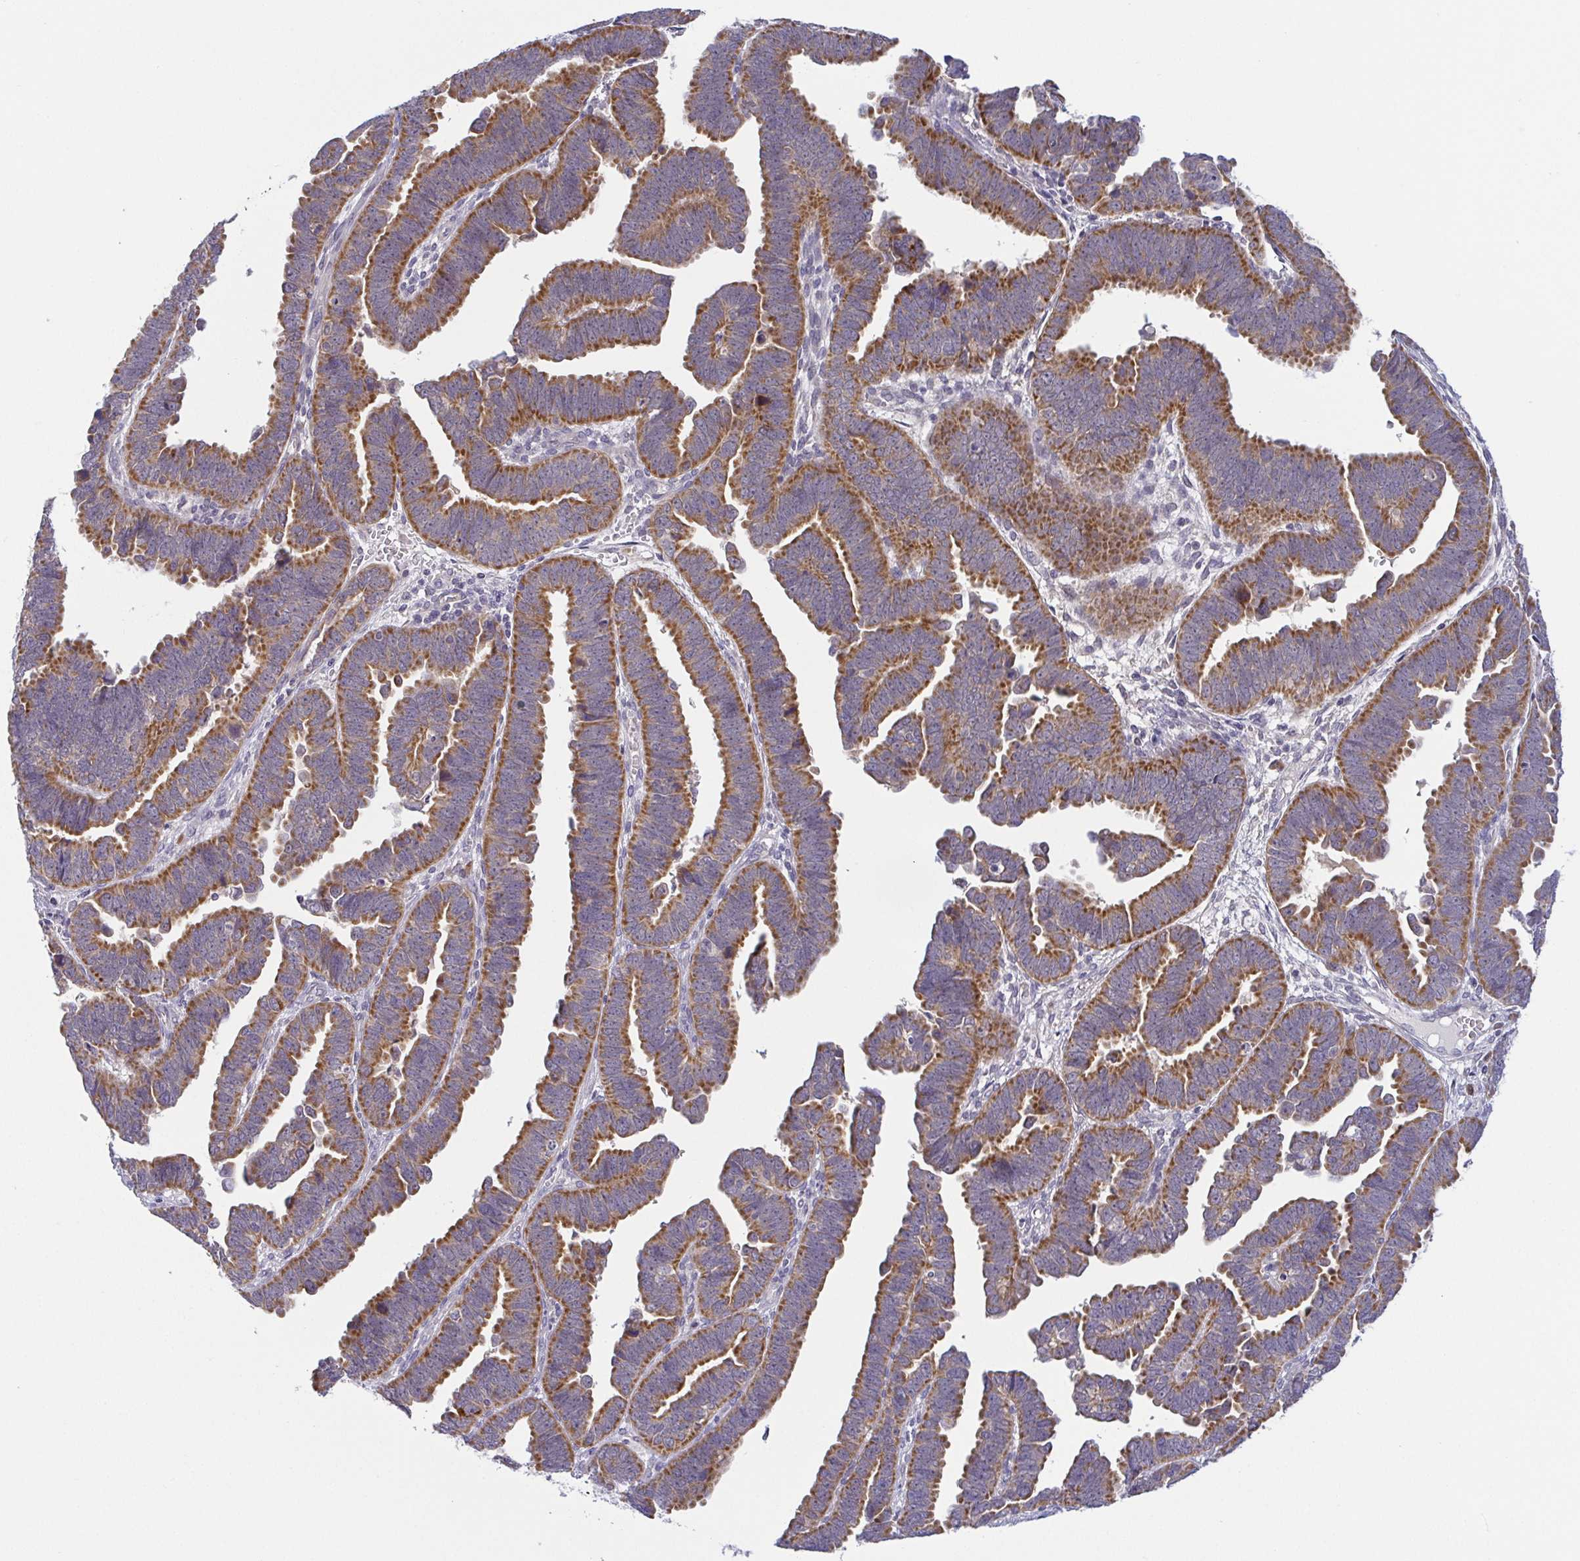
{"staining": {"intensity": "moderate", "quantity": ">75%", "location": "cytoplasmic/membranous"}, "tissue": "endometrial cancer", "cell_type": "Tumor cells", "image_type": "cancer", "snomed": [{"axis": "morphology", "description": "Adenocarcinoma, NOS"}, {"axis": "topography", "description": "Endometrium"}], "caption": "Adenocarcinoma (endometrial) stained with immunohistochemistry (IHC) exhibits moderate cytoplasmic/membranous staining in about >75% of tumor cells. Immunohistochemistry (ihc) stains the protein of interest in brown and the nuclei are stained blue.", "gene": "BCL2L1", "patient": {"sex": "female", "age": 75}}